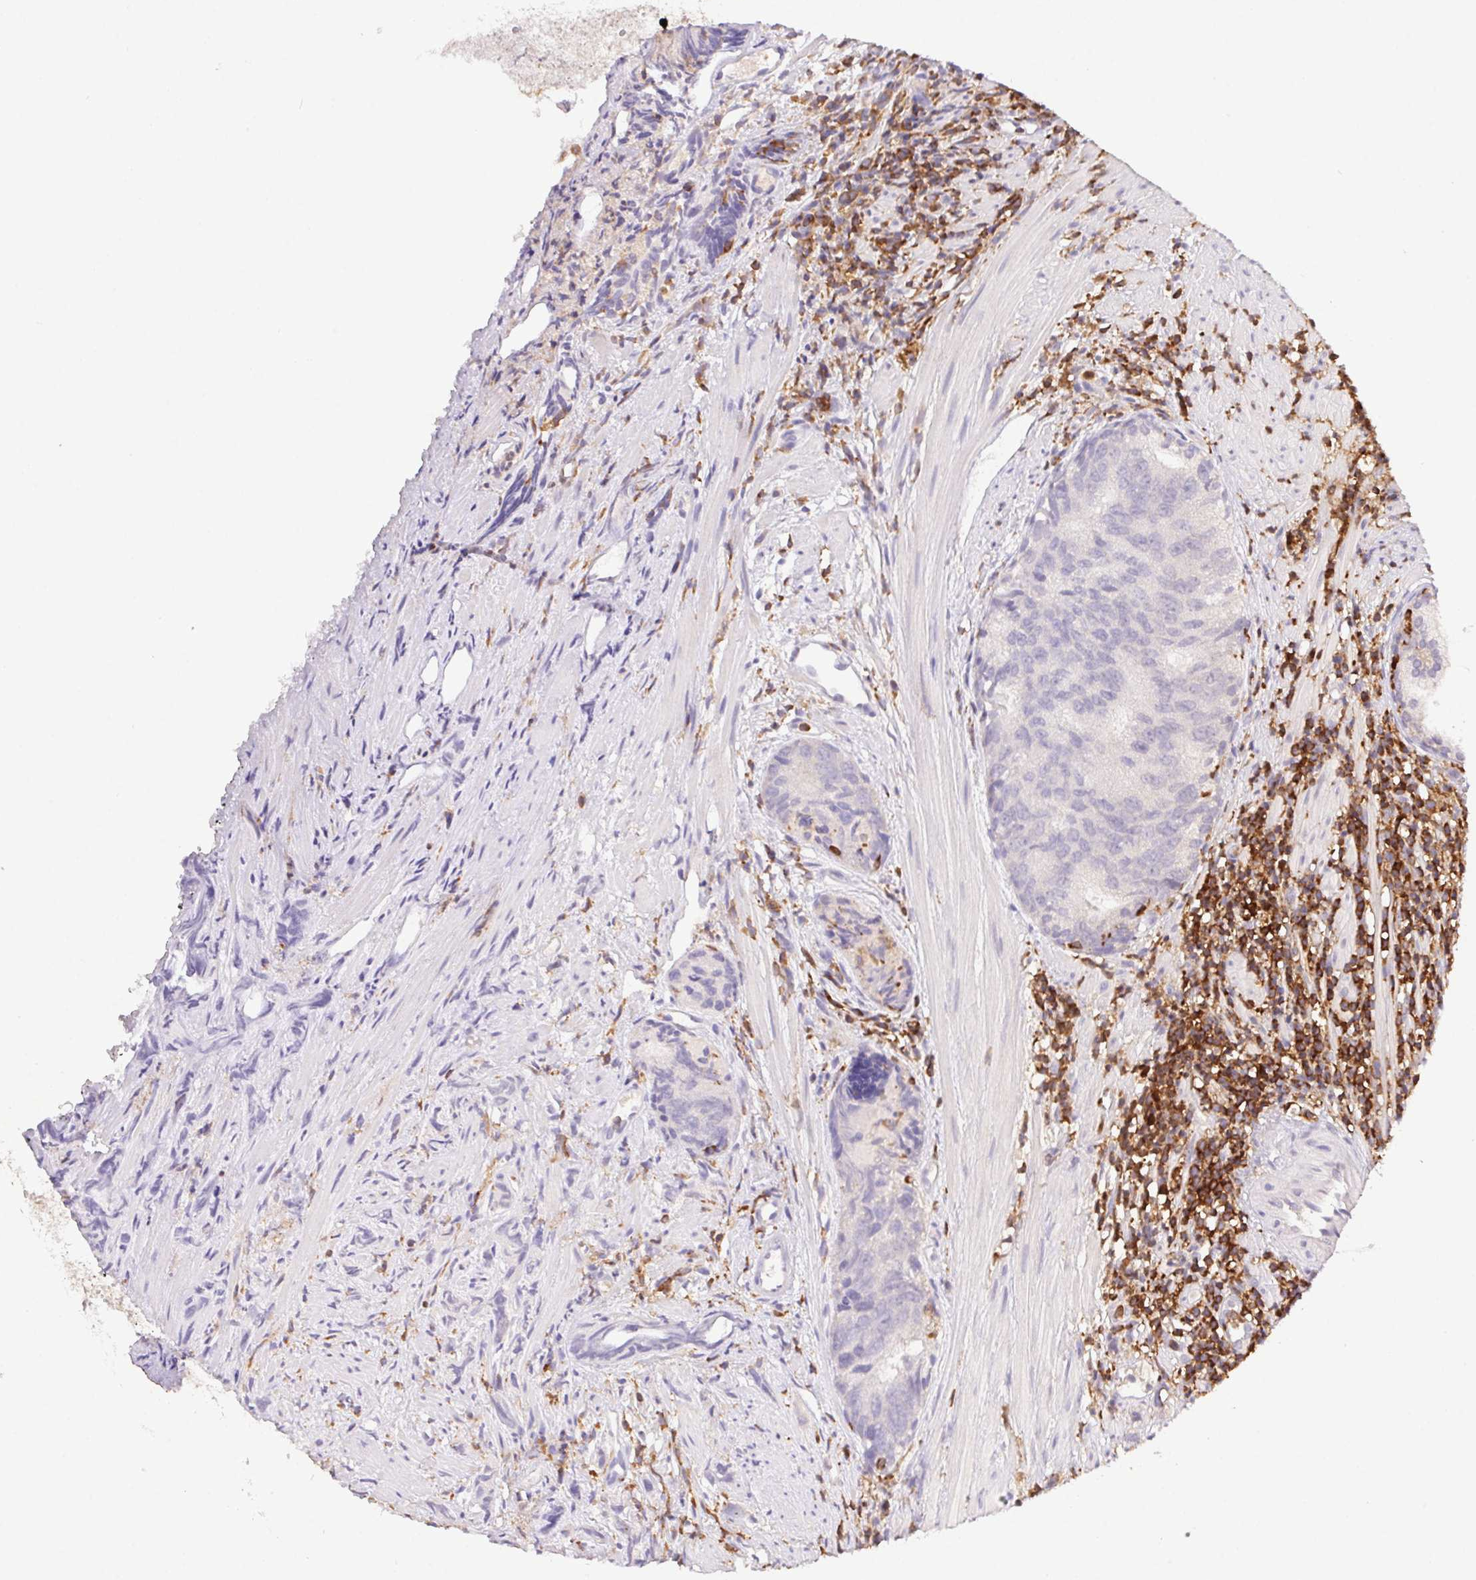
{"staining": {"intensity": "negative", "quantity": "none", "location": "none"}, "tissue": "prostate cancer", "cell_type": "Tumor cells", "image_type": "cancer", "snomed": [{"axis": "morphology", "description": "Adenocarcinoma, High grade"}, {"axis": "topography", "description": "Prostate"}], "caption": "Prostate cancer was stained to show a protein in brown. There is no significant staining in tumor cells.", "gene": "APBB1IP", "patient": {"sex": "male", "age": 58}}